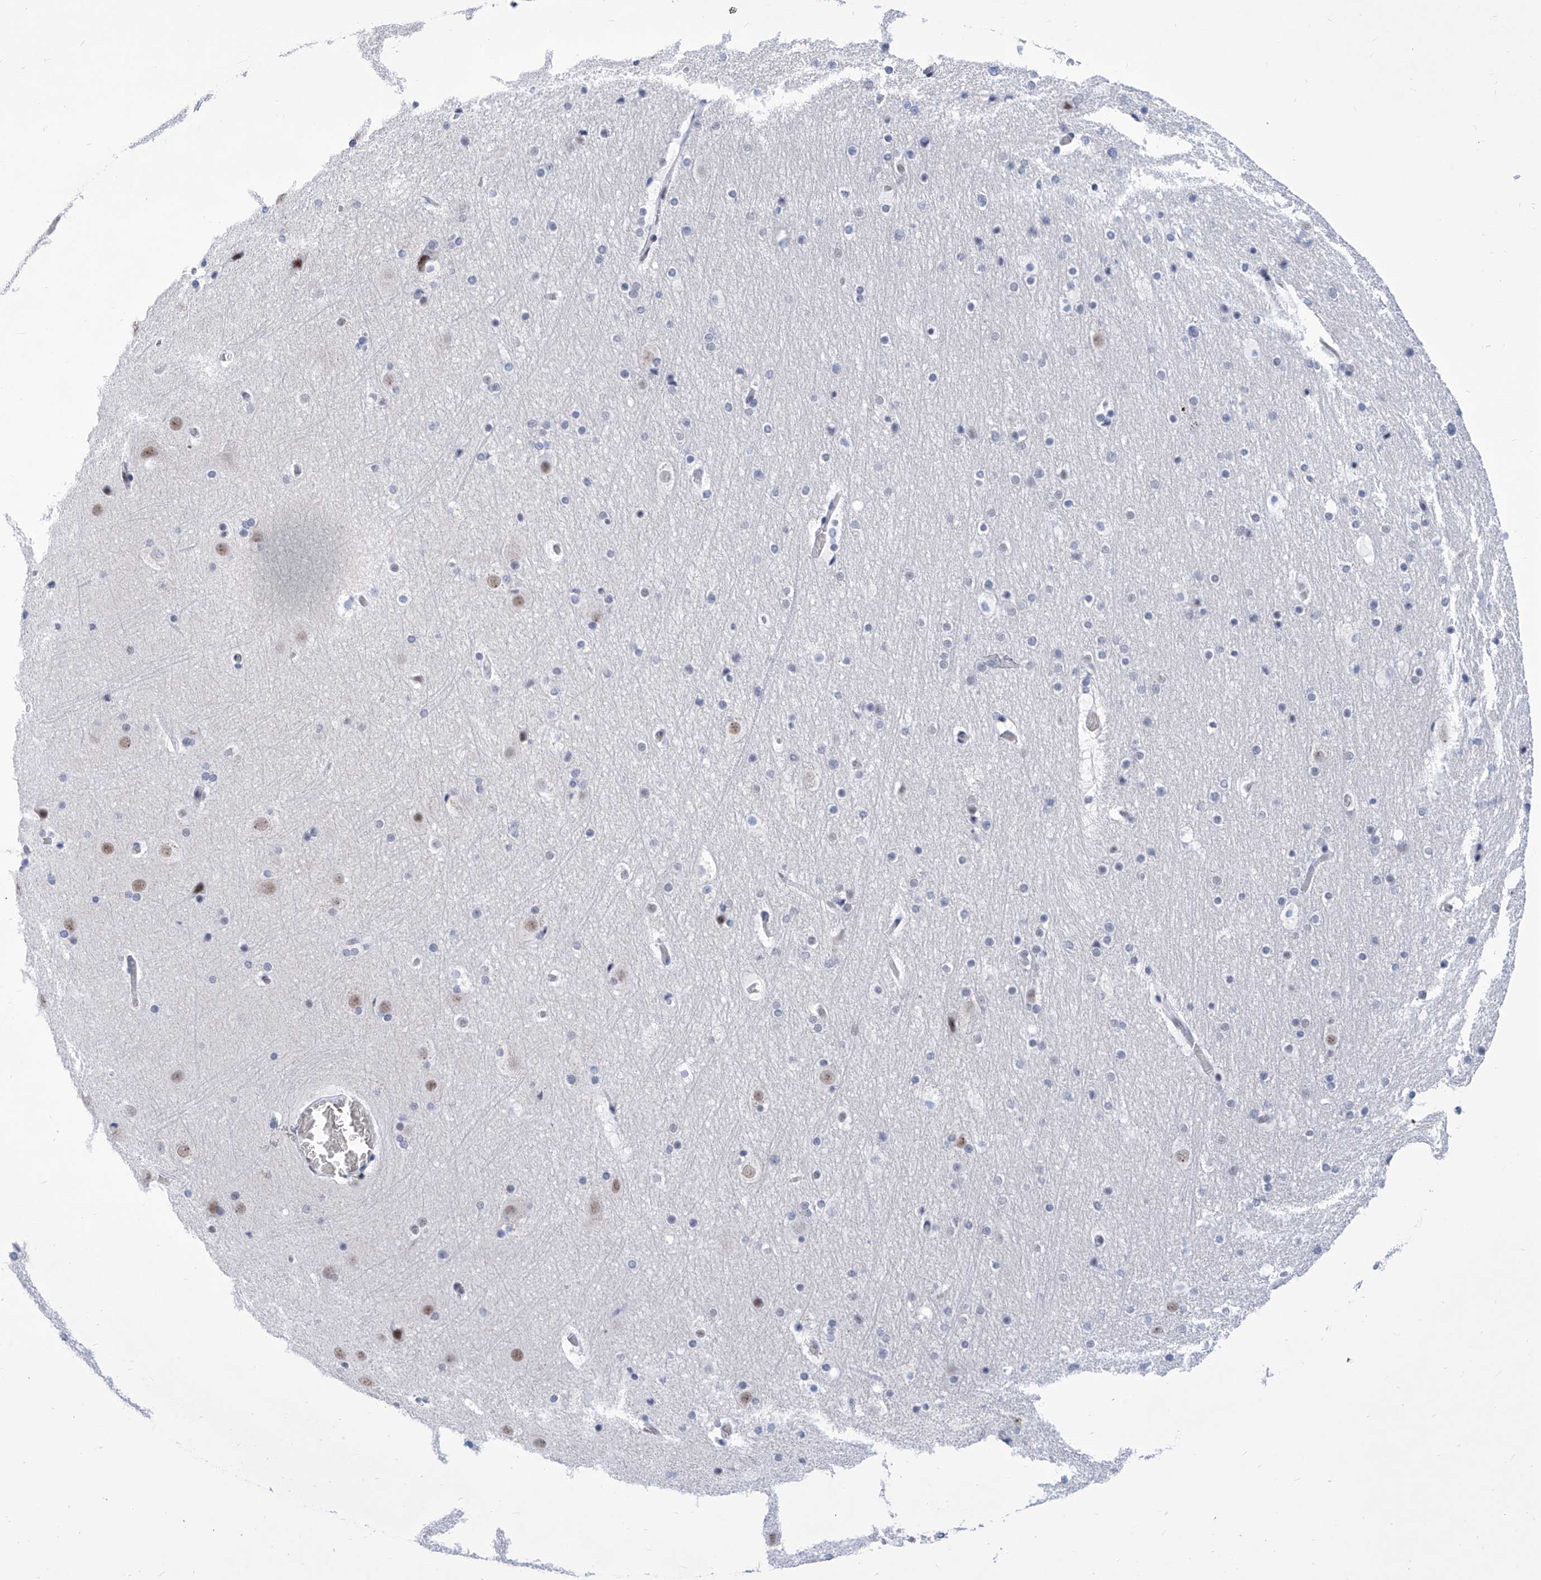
{"staining": {"intensity": "negative", "quantity": "none", "location": "none"}, "tissue": "cerebral cortex", "cell_type": "Endothelial cells", "image_type": "normal", "snomed": [{"axis": "morphology", "description": "Normal tissue, NOS"}, {"axis": "topography", "description": "Cerebral cortex"}], "caption": "DAB (3,3'-diaminobenzidine) immunohistochemical staining of normal human cerebral cortex demonstrates no significant positivity in endothelial cells. (Brightfield microscopy of DAB immunohistochemistry (IHC) at high magnification).", "gene": "SART1", "patient": {"sex": "male", "age": 57}}